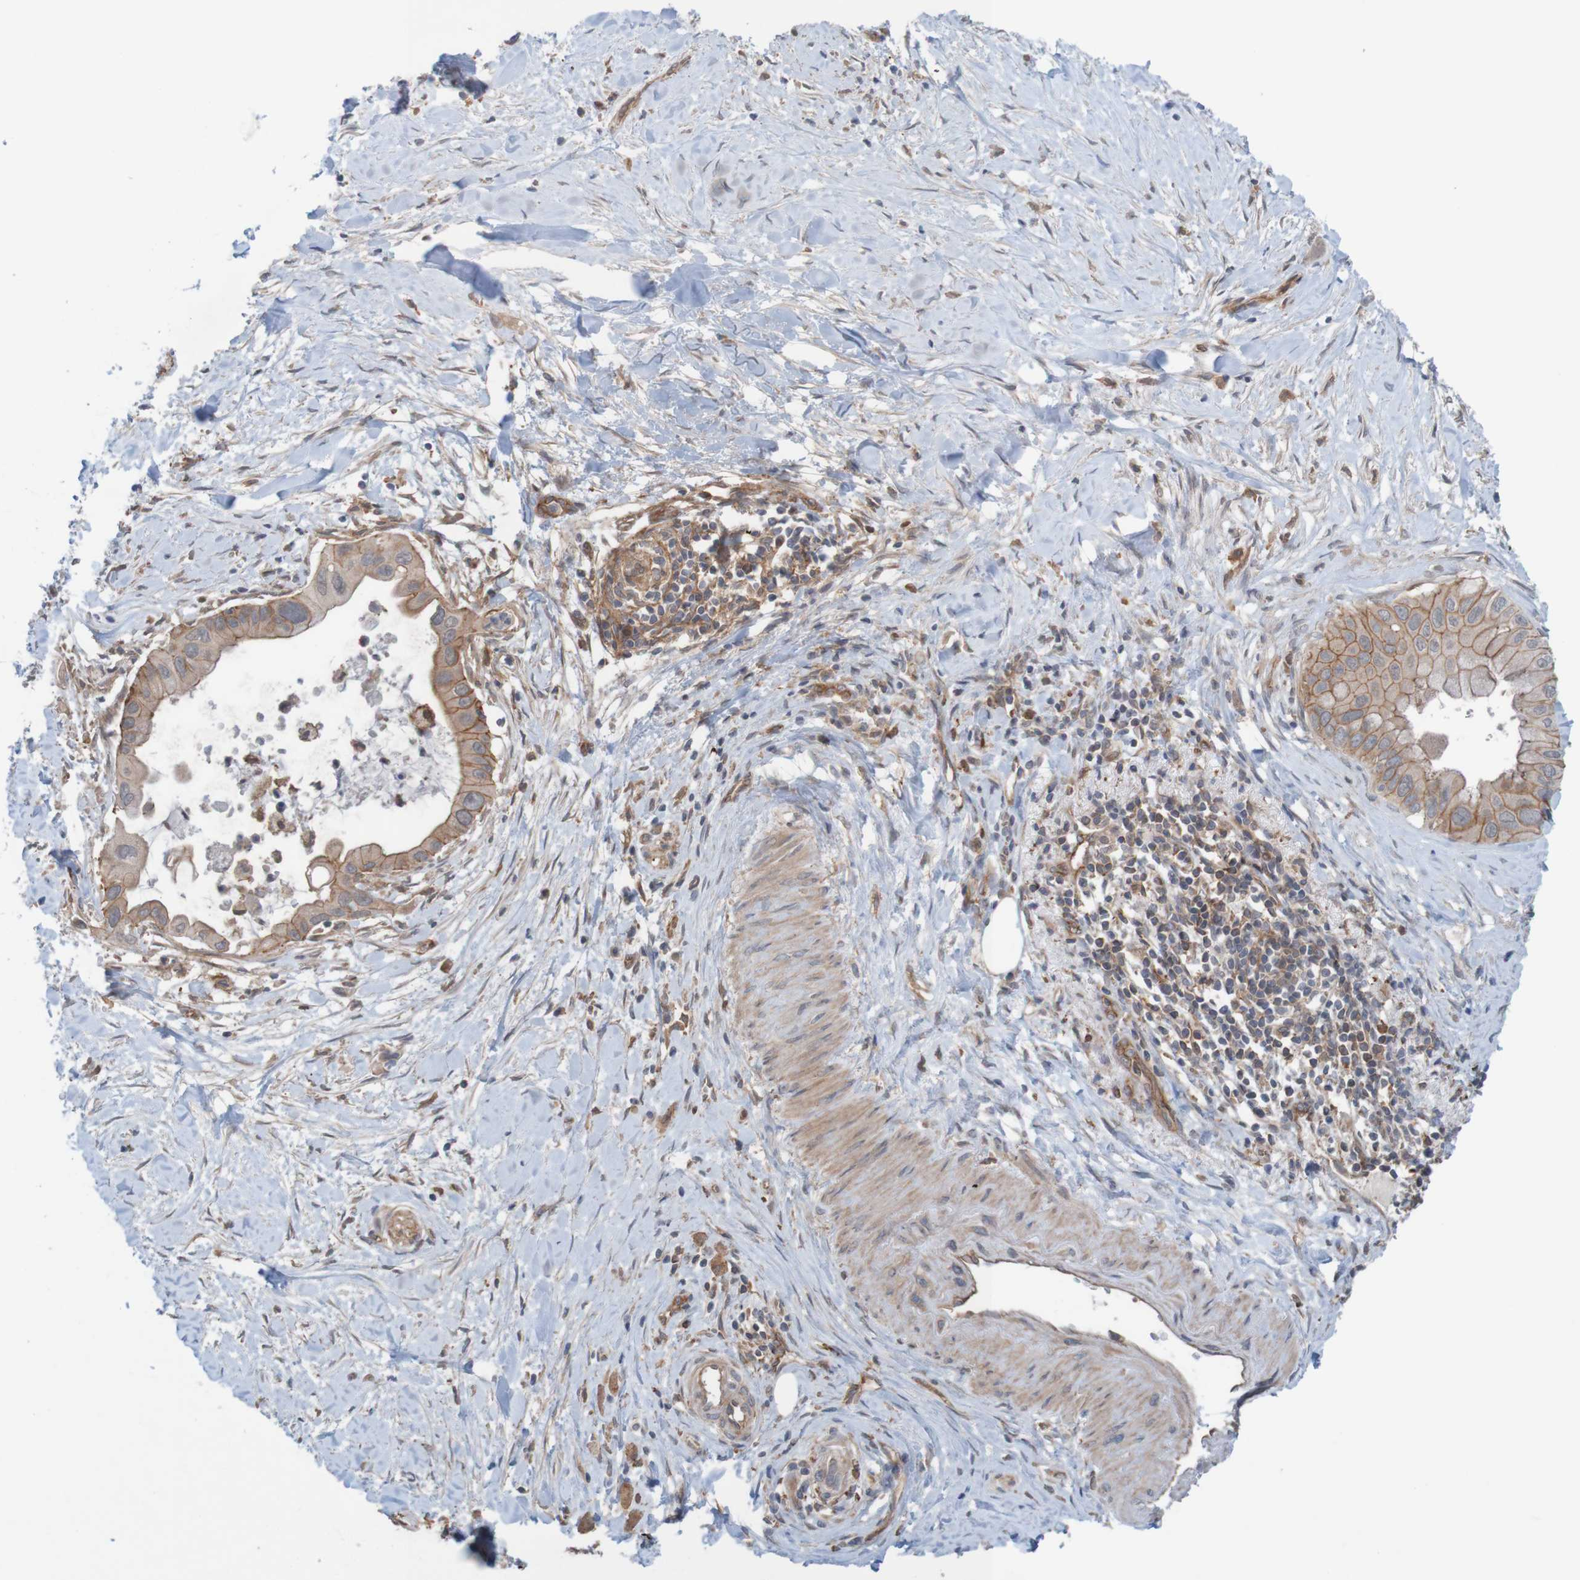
{"staining": {"intensity": "weak", "quantity": ">75%", "location": "cytoplasmic/membranous"}, "tissue": "pancreatic cancer", "cell_type": "Tumor cells", "image_type": "cancer", "snomed": [{"axis": "morphology", "description": "Adenocarcinoma, NOS"}, {"axis": "topography", "description": "Pancreas"}], "caption": "This is a micrograph of IHC staining of pancreatic cancer, which shows weak staining in the cytoplasmic/membranous of tumor cells.", "gene": "ARHGEF11", "patient": {"sex": "male", "age": 55}}